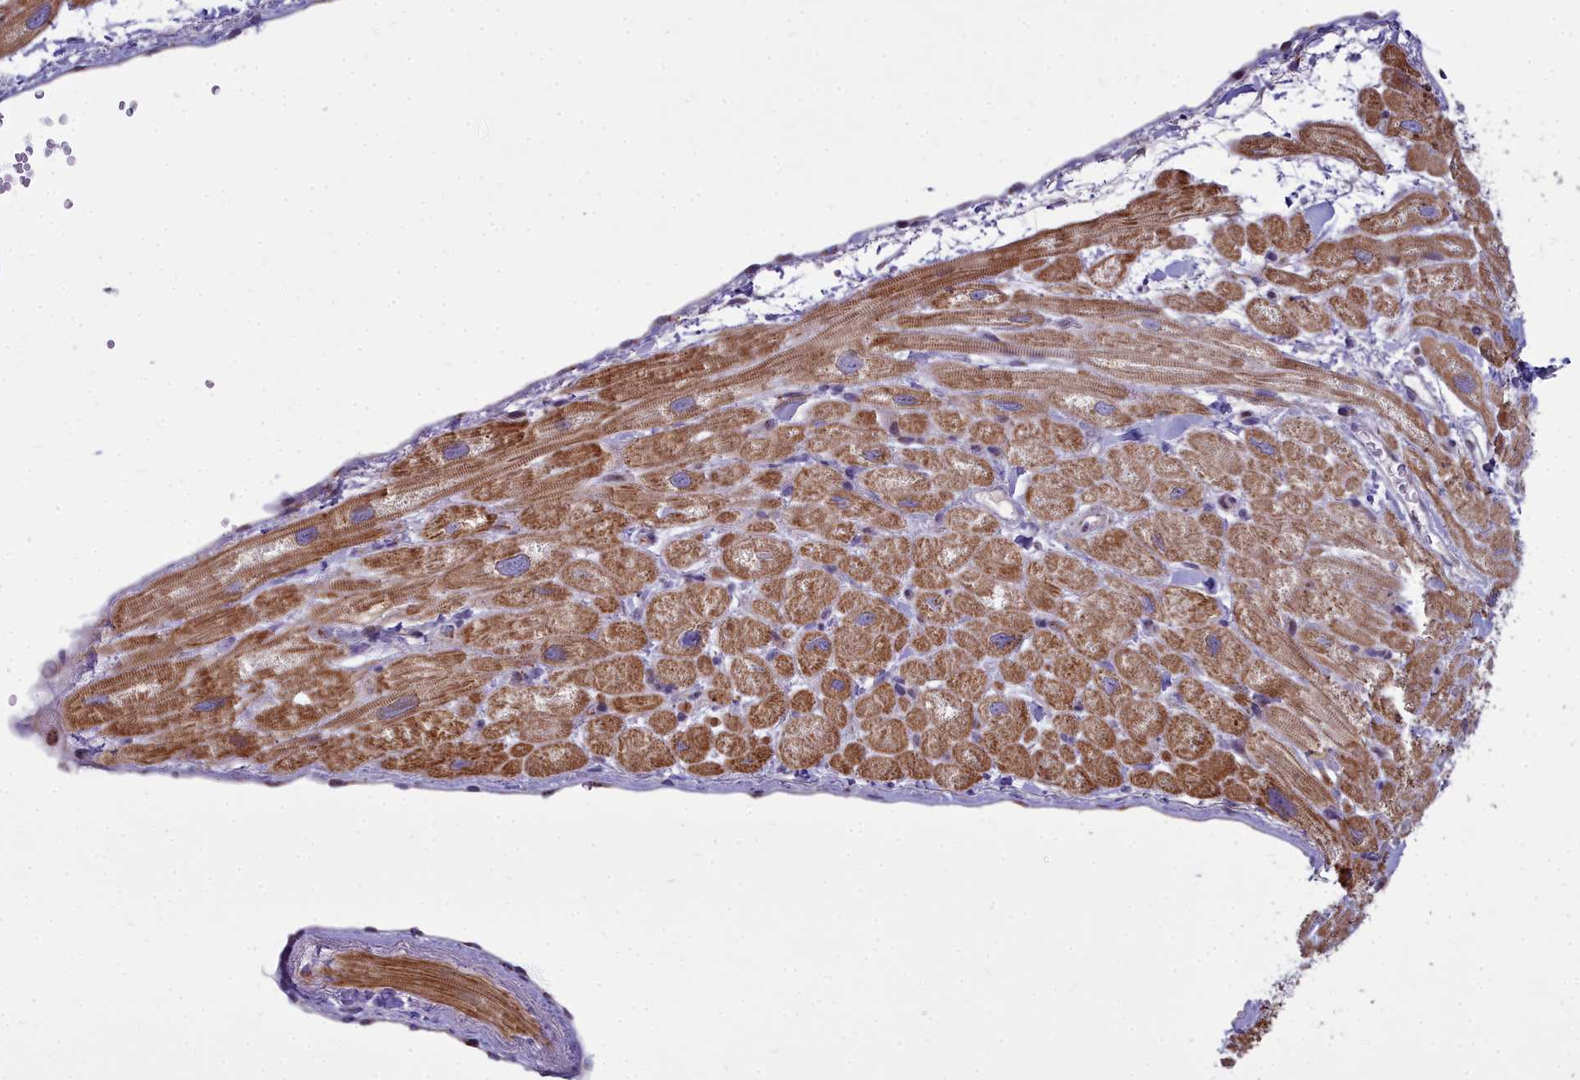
{"staining": {"intensity": "moderate", "quantity": ">75%", "location": "cytoplasmic/membranous"}, "tissue": "heart muscle", "cell_type": "Cardiomyocytes", "image_type": "normal", "snomed": [{"axis": "morphology", "description": "Normal tissue, NOS"}, {"axis": "topography", "description": "Heart"}], "caption": "An image of heart muscle stained for a protein displays moderate cytoplasmic/membranous brown staining in cardiomyocytes. (Brightfield microscopy of DAB IHC at high magnification).", "gene": "WDPCP", "patient": {"sex": "male", "age": 65}}